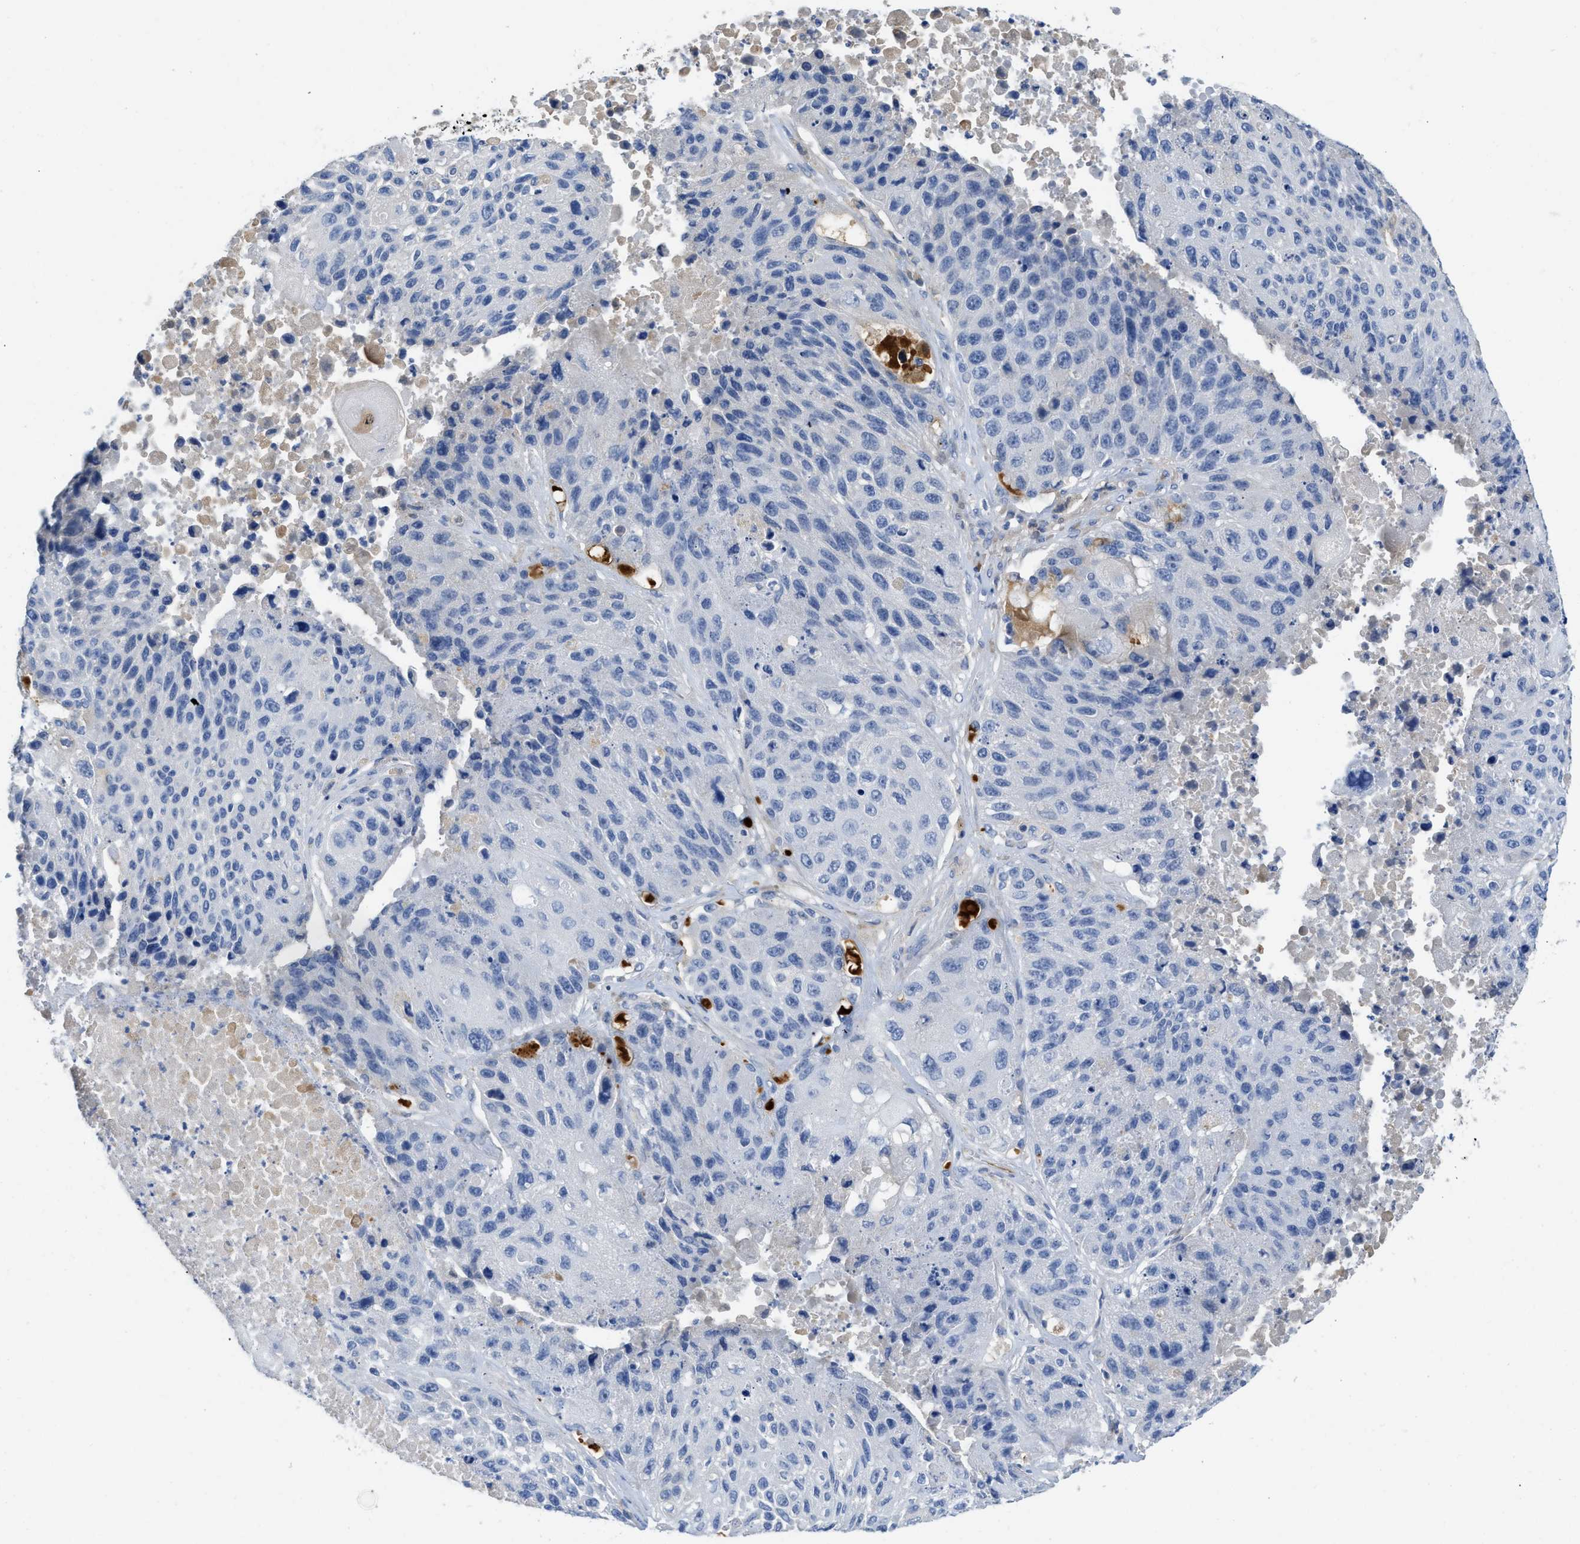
{"staining": {"intensity": "negative", "quantity": "none", "location": "none"}, "tissue": "lung cancer", "cell_type": "Tumor cells", "image_type": "cancer", "snomed": [{"axis": "morphology", "description": "Squamous cell carcinoma, NOS"}, {"axis": "topography", "description": "Lung"}], "caption": "Tumor cells show no significant staining in lung squamous cell carcinoma.", "gene": "C1S", "patient": {"sex": "male", "age": 61}}